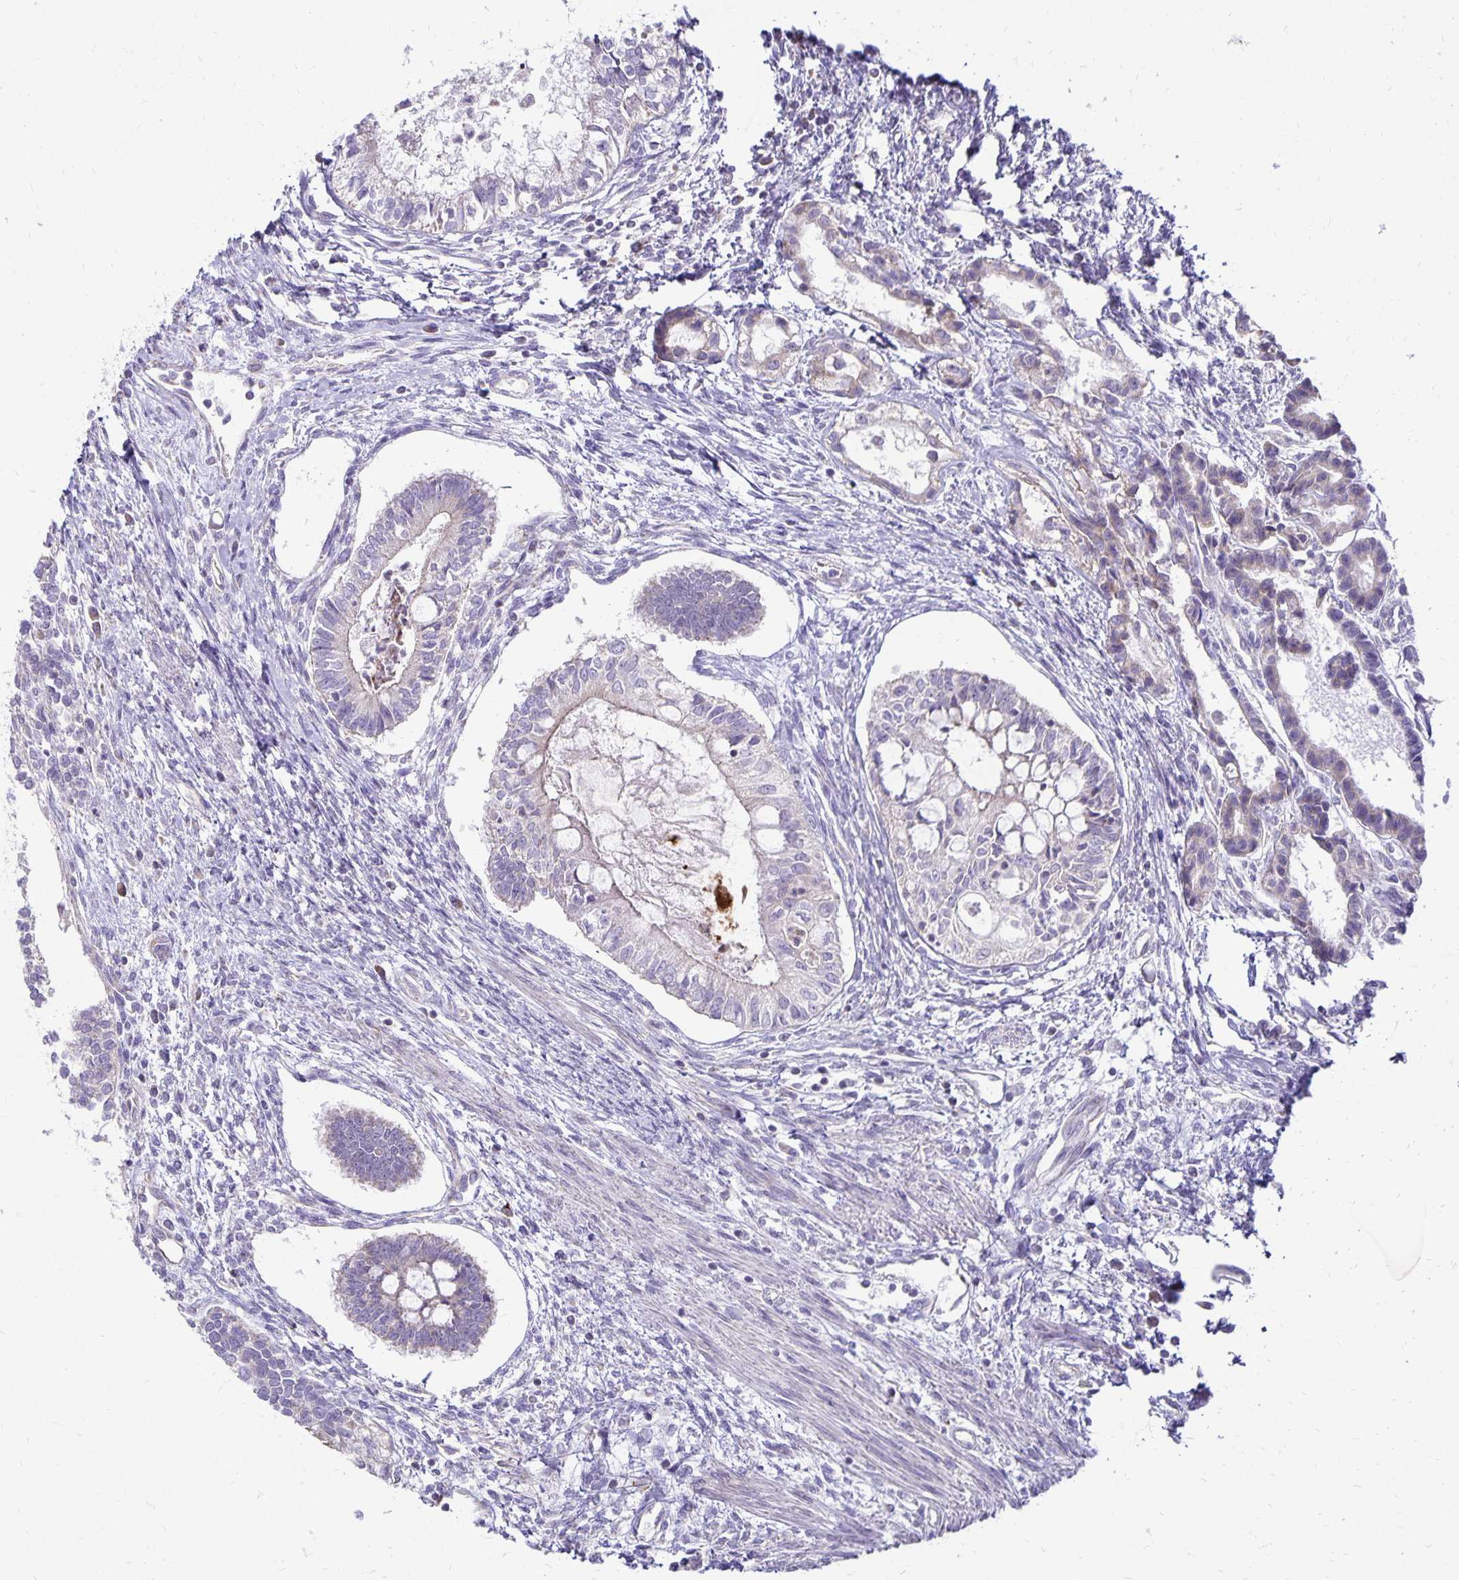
{"staining": {"intensity": "negative", "quantity": "none", "location": "none"}, "tissue": "testis cancer", "cell_type": "Tumor cells", "image_type": "cancer", "snomed": [{"axis": "morphology", "description": "Carcinoma, Embryonal, NOS"}, {"axis": "topography", "description": "Testis"}], "caption": "Tumor cells are negative for protein expression in human testis embryonal carcinoma.", "gene": "FN3K", "patient": {"sex": "male", "age": 37}}